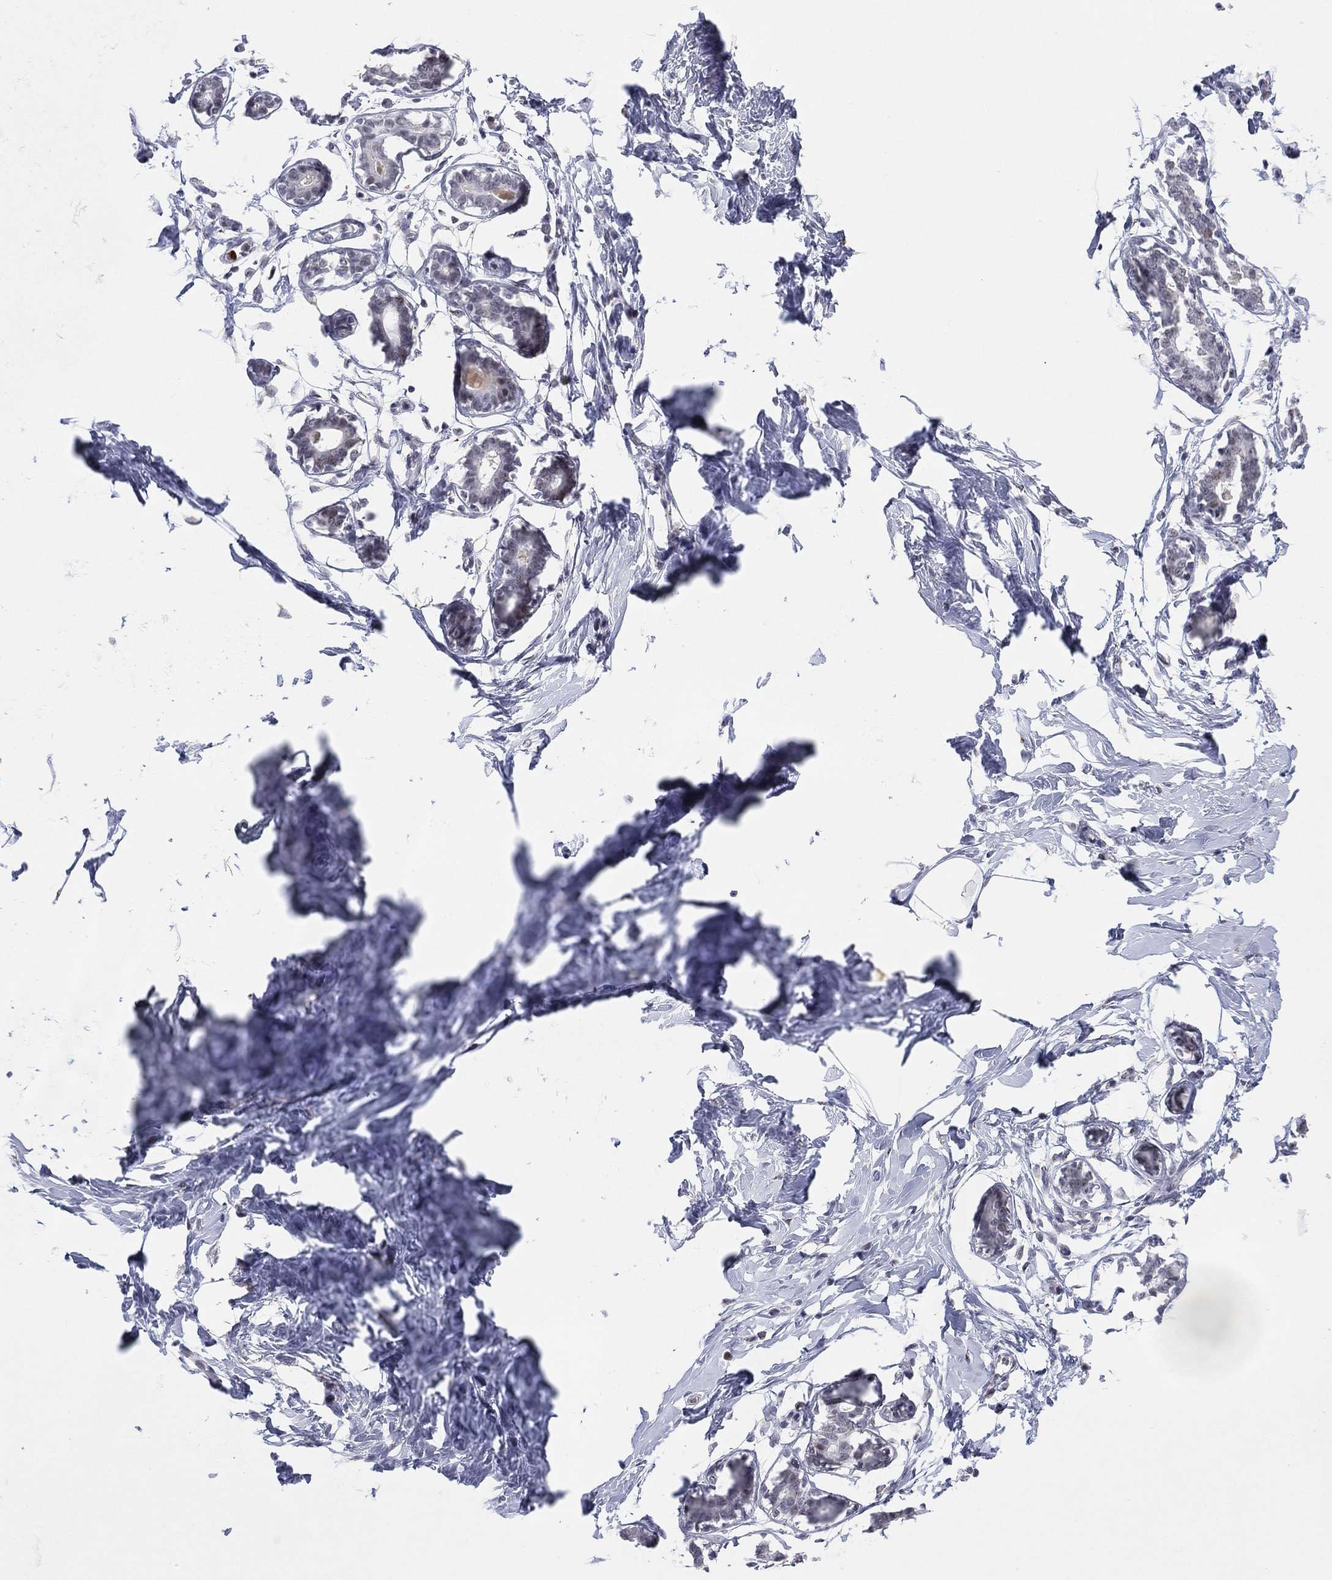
{"staining": {"intensity": "negative", "quantity": "none", "location": "none"}, "tissue": "breast", "cell_type": "Adipocytes", "image_type": "normal", "snomed": [{"axis": "morphology", "description": "Normal tissue, NOS"}, {"axis": "morphology", "description": "Lobular carcinoma, in situ"}, {"axis": "topography", "description": "Breast"}], "caption": "Human breast stained for a protein using immunohistochemistry demonstrates no positivity in adipocytes.", "gene": "CD177", "patient": {"sex": "female", "age": 35}}